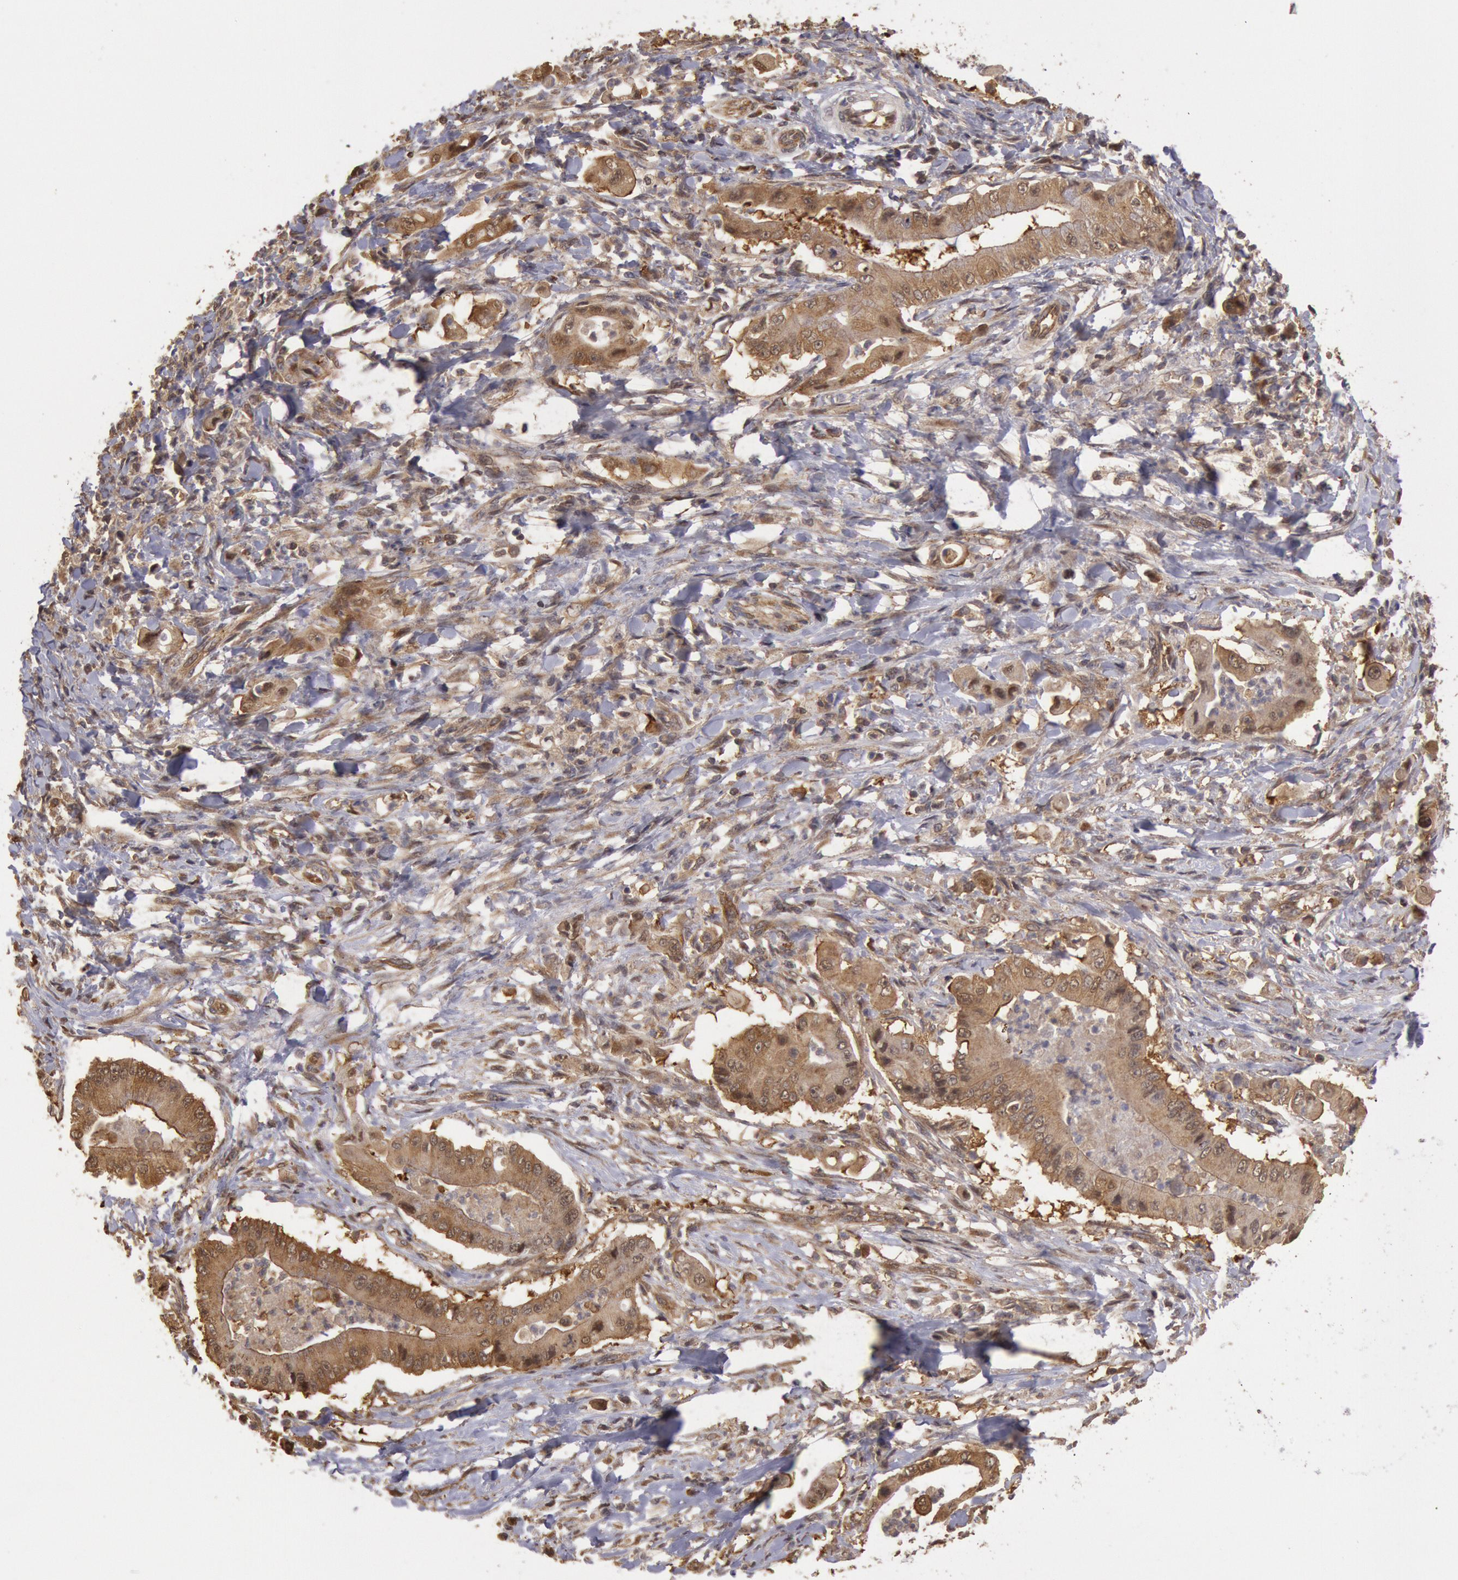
{"staining": {"intensity": "moderate", "quantity": ">75%", "location": "cytoplasmic/membranous"}, "tissue": "pancreatic cancer", "cell_type": "Tumor cells", "image_type": "cancer", "snomed": [{"axis": "morphology", "description": "Adenocarcinoma, NOS"}, {"axis": "topography", "description": "Pancreas"}], "caption": "Moderate cytoplasmic/membranous protein staining is appreciated in approximately >75% of tumor cells in pancreatic adenocarcinoma. The staining was performed using DAB (3,3'-diaminobenzidine), with brown indicating positive protein expression. Nuclei are stained blue with hematoxylin.", "gene": "USP14", "patient": {"sex": "male", "age": 62}}